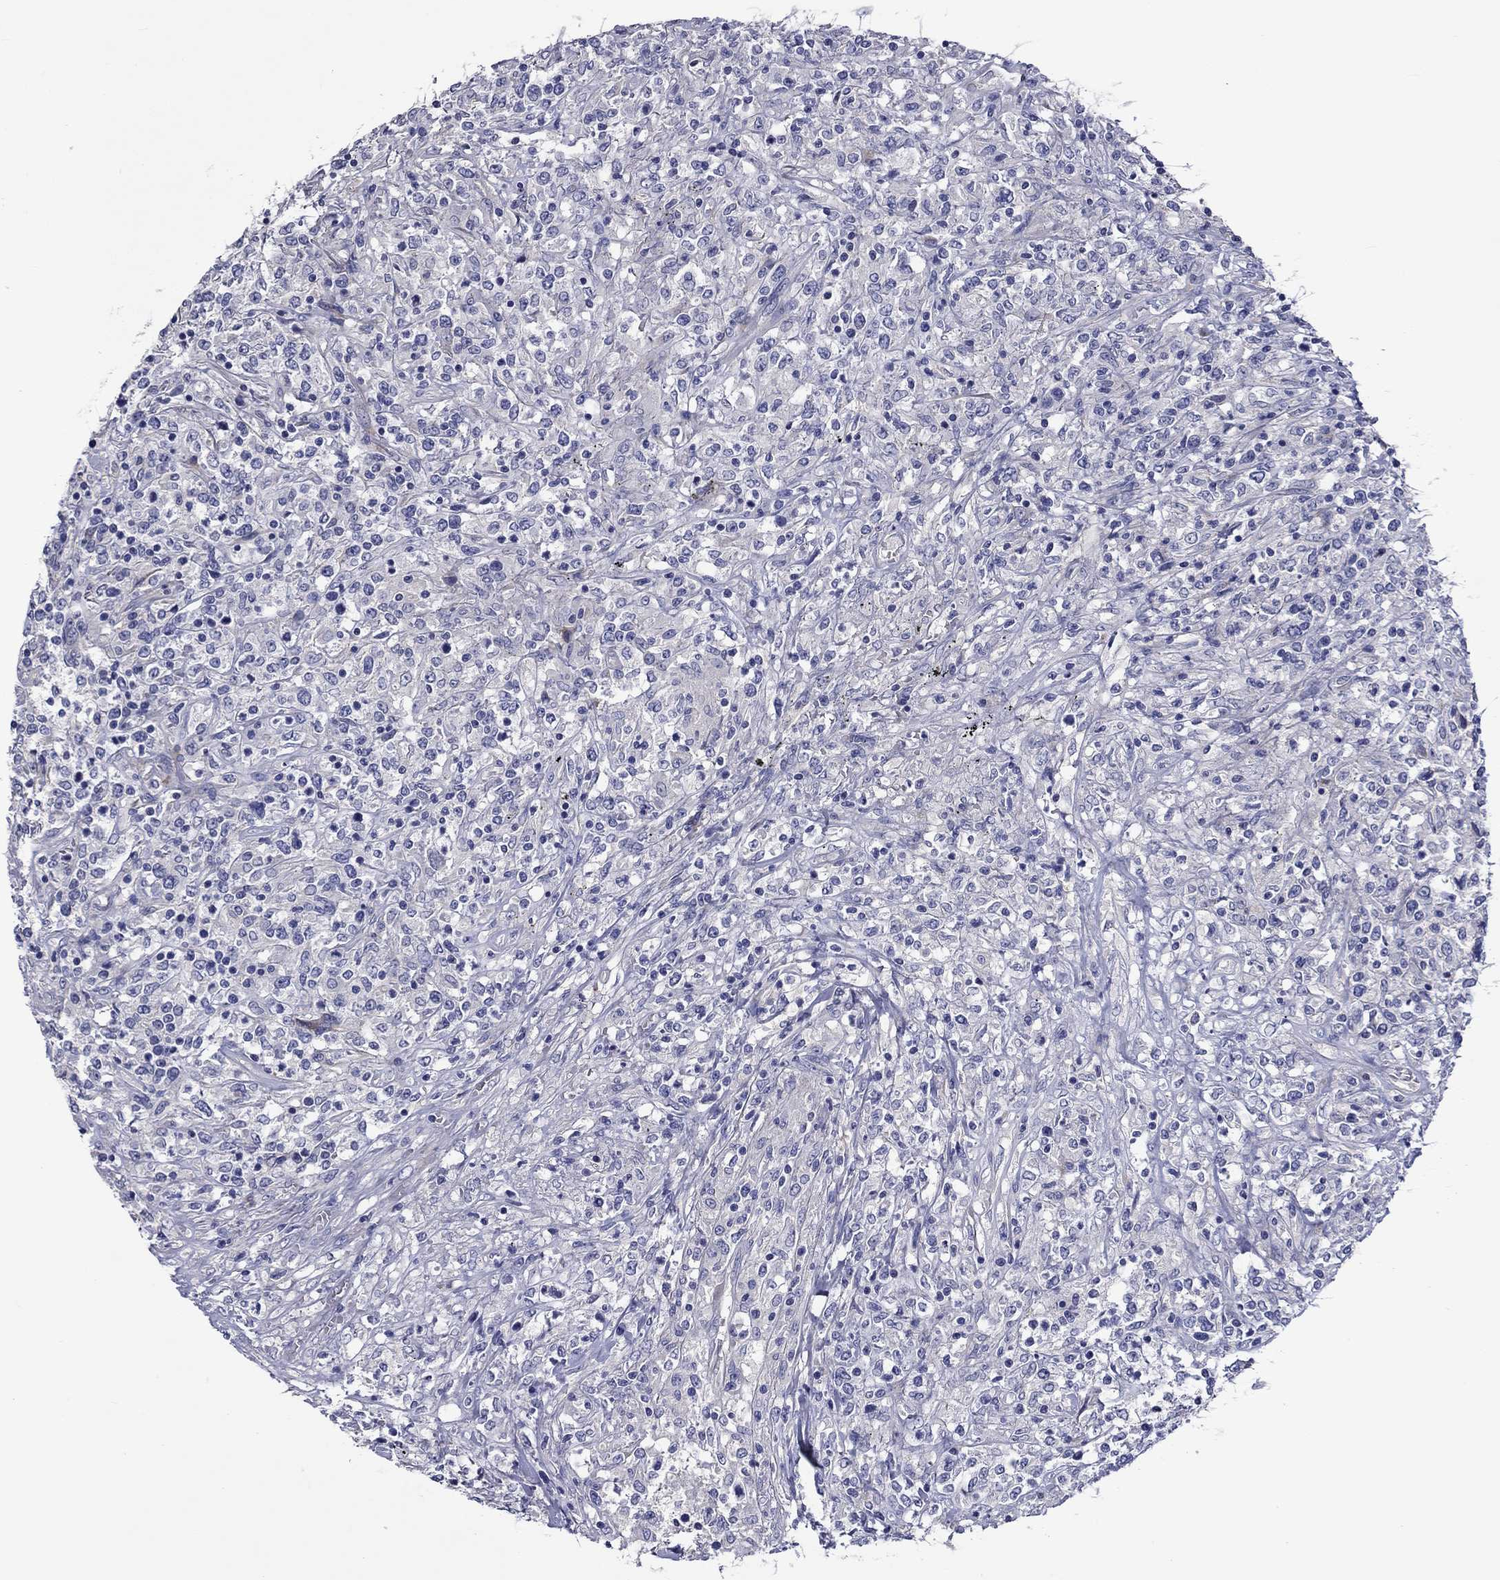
{"staining": {"intensity": "negative", "quantity": "none", "location": "none"}, "tissue": "lymphoma", "cell_type": "Tumor cells", "image_type": "cancer", "snomed": [{"axis": "morphology", "description": "Malignant lymphoma, non-Hodgkin's type, High grade"}, {"axis": "topography", "description": "Lung"}], "caption": "IHC histopathology image of neoplastic tissue: human lymphoma stained with DAB (3,3'-diaminobenzidine) demonstrates no significant protein staining in tumor cells. (DAB immunohistochemistry, high magnification).", "gene": "CNDP1", "patient": {"sex": "male", "age": 79}}